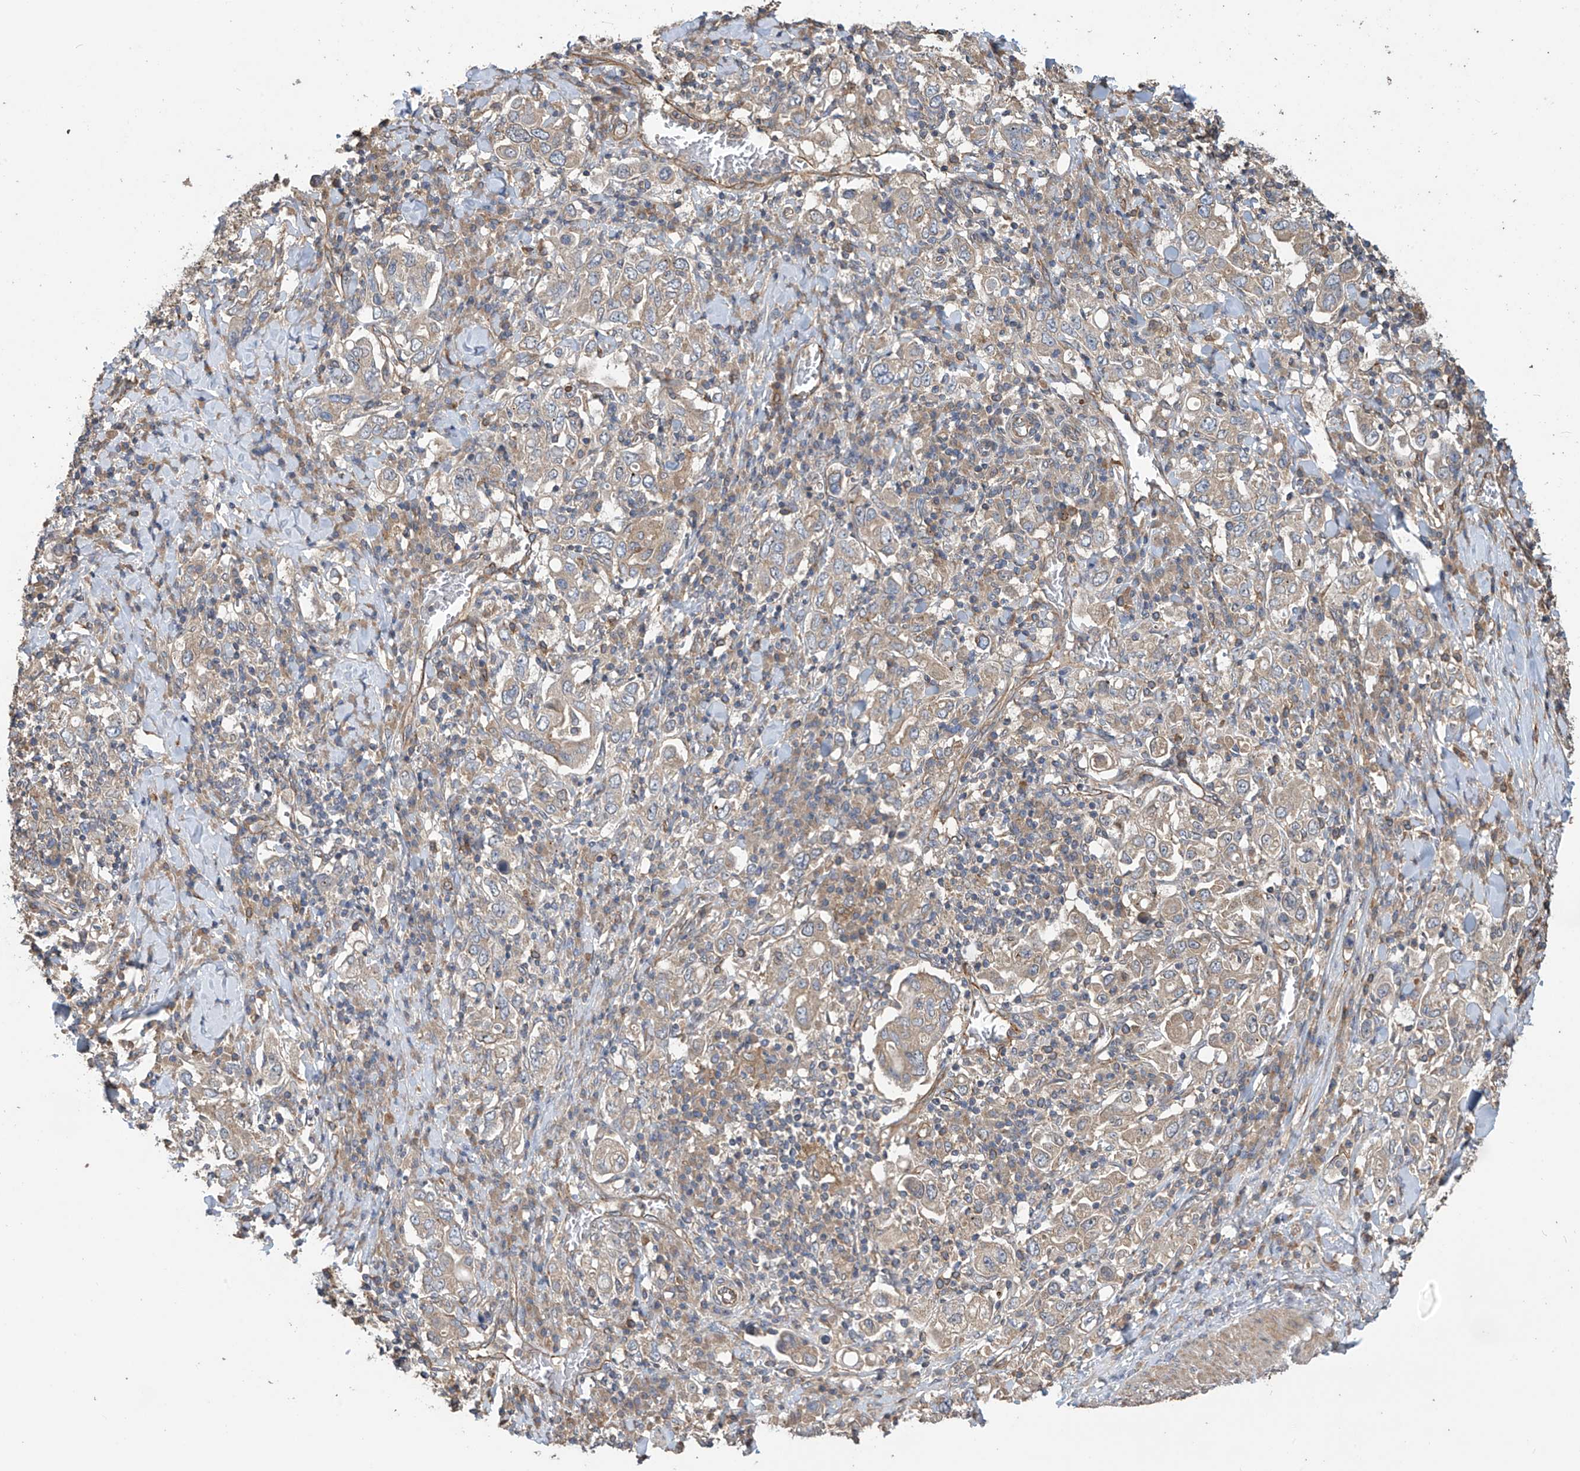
{"staining": {"intensity": "weak", "quantity": "25%-75%", "location": "cytoplasmic/membranous"}, "tissue": "stomach cancer", "cell_type": "Tumor cells", "image_type": "cancer", "snomed": [{"axis": "morphology", "description": "Adenocarcinoma, NOS"}, {"axis": "topography", "description": "Stomach, upper"}], "caption": "Protein staining displays weak cytoplasmic/membranous staining in about 25%-75% of tumor cells in adenocarcinoma (stomach). (DAB (3,3'-diaminobenzidine) IHC, brown staining for protein, blue staining for nuclei).", "gene": "PHACTR4", "patient": {"sex": "male", "age": 62}}